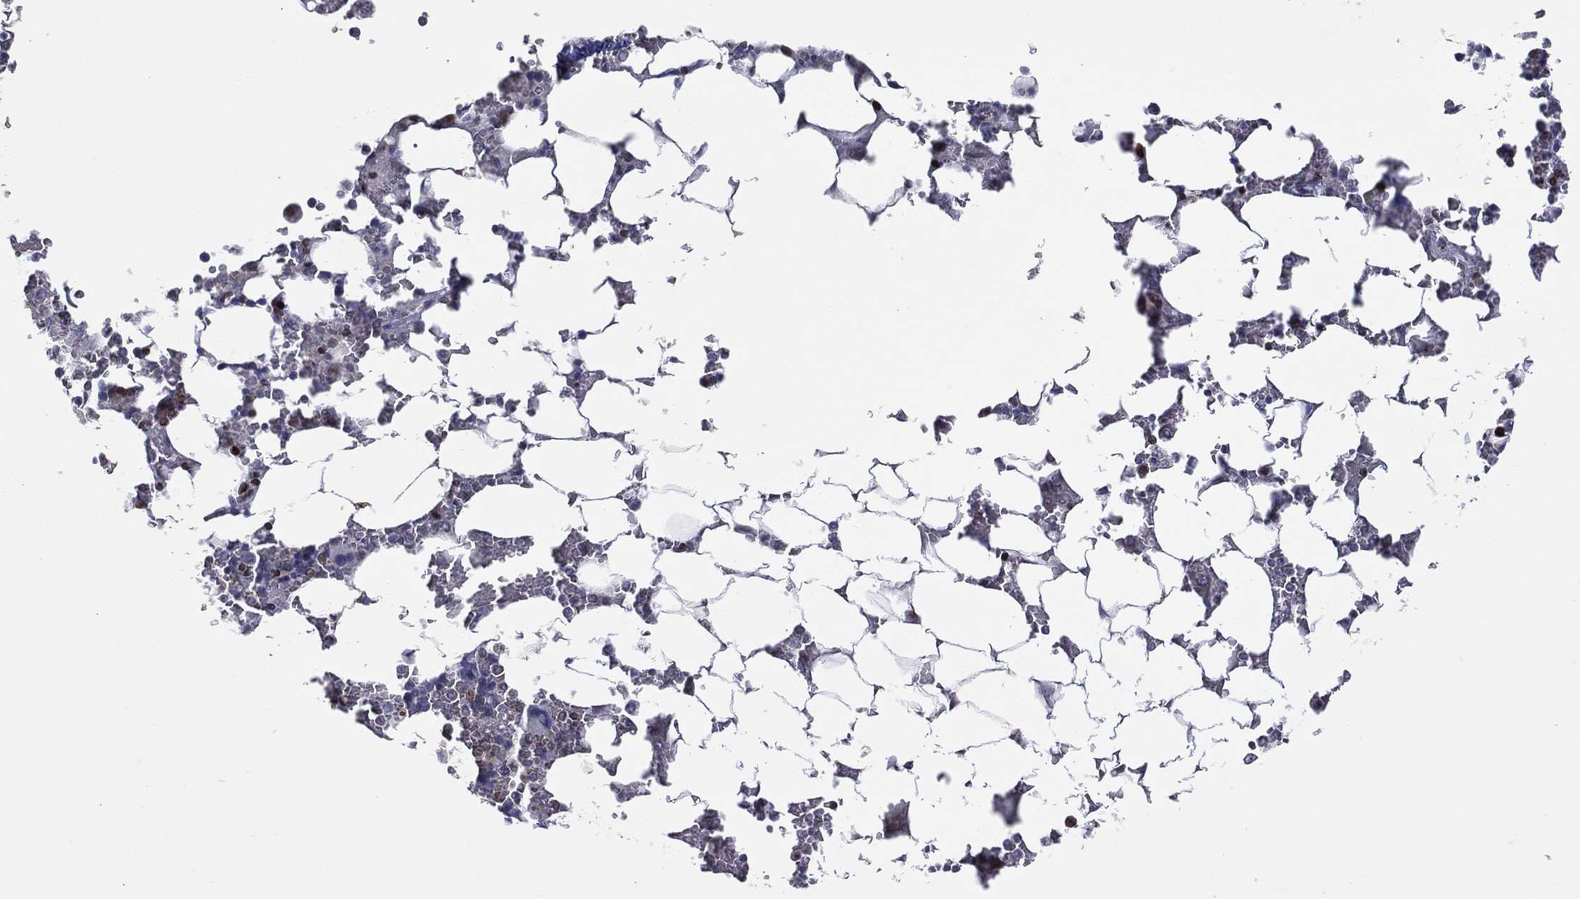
{"staining": {"intensity": "moderate", "quantity": "<25%", "location": "cytoplasmic/membranous"}, "tissue": "bone marrow", "cell_type": "Hematopoietic cells", "image_type": "normal", "snomed": [{"axis": "morphology", "description": "Normal tissue, NOS"}, {"axis": "topography", "description": "Bone marrow"}], "caption": "An immunohistochemistry micrograph of benign tissue is shown. Protein staining in brown labels moderate cytoplasmic/membranous positivity in bone marrow within hematopoietic cells. (DAB (3,3'-diaminobenzidine) IHC, brown staining for protein, blue staining for nuclei).", "gene": "DBF4B", "patient": {"sex": "male", "age": 51}}